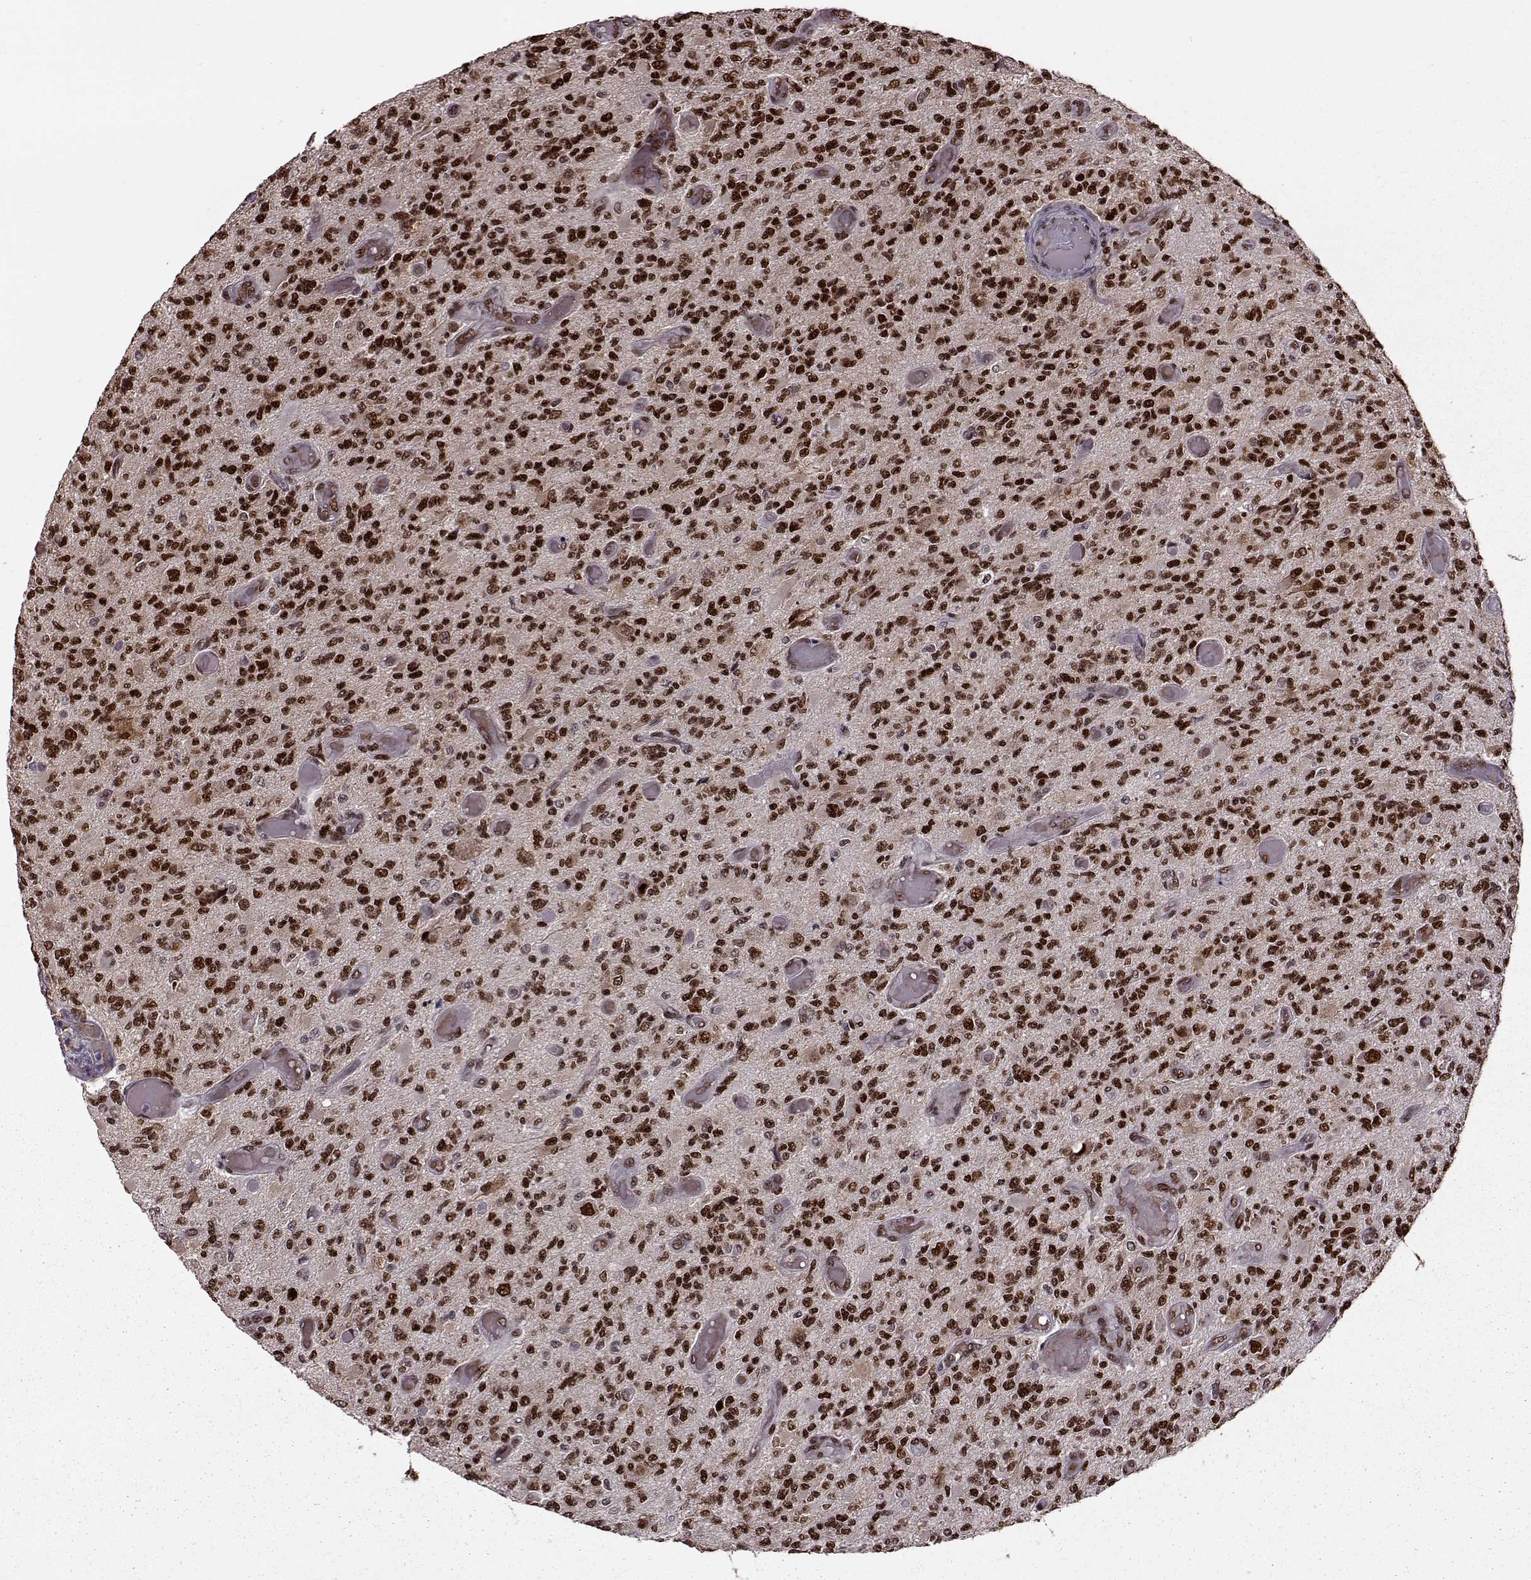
{"staining": {"intensity": "strong", "quantity": ">75%", "location": "nuclear"}, "tissue": "glioma", "cell_type": "Tumor cells", "image_type": "cancer", "snomed": [{"axis": "morphology", "description": "Glioma, malignant, High grade"}, {"axis": "topography", "description": "Brain"}], "caption": "DAB (3,3'-diaminobenzidine) immunohistochemical staining of malignant glioma (high-grade) exhibits strong nuclear protein staining in about >75% of tumor cells. (IHC, brightfield microscopy, high magnification).", "gene": "FTO", "patient": {"sex": "female", "age": 63}}